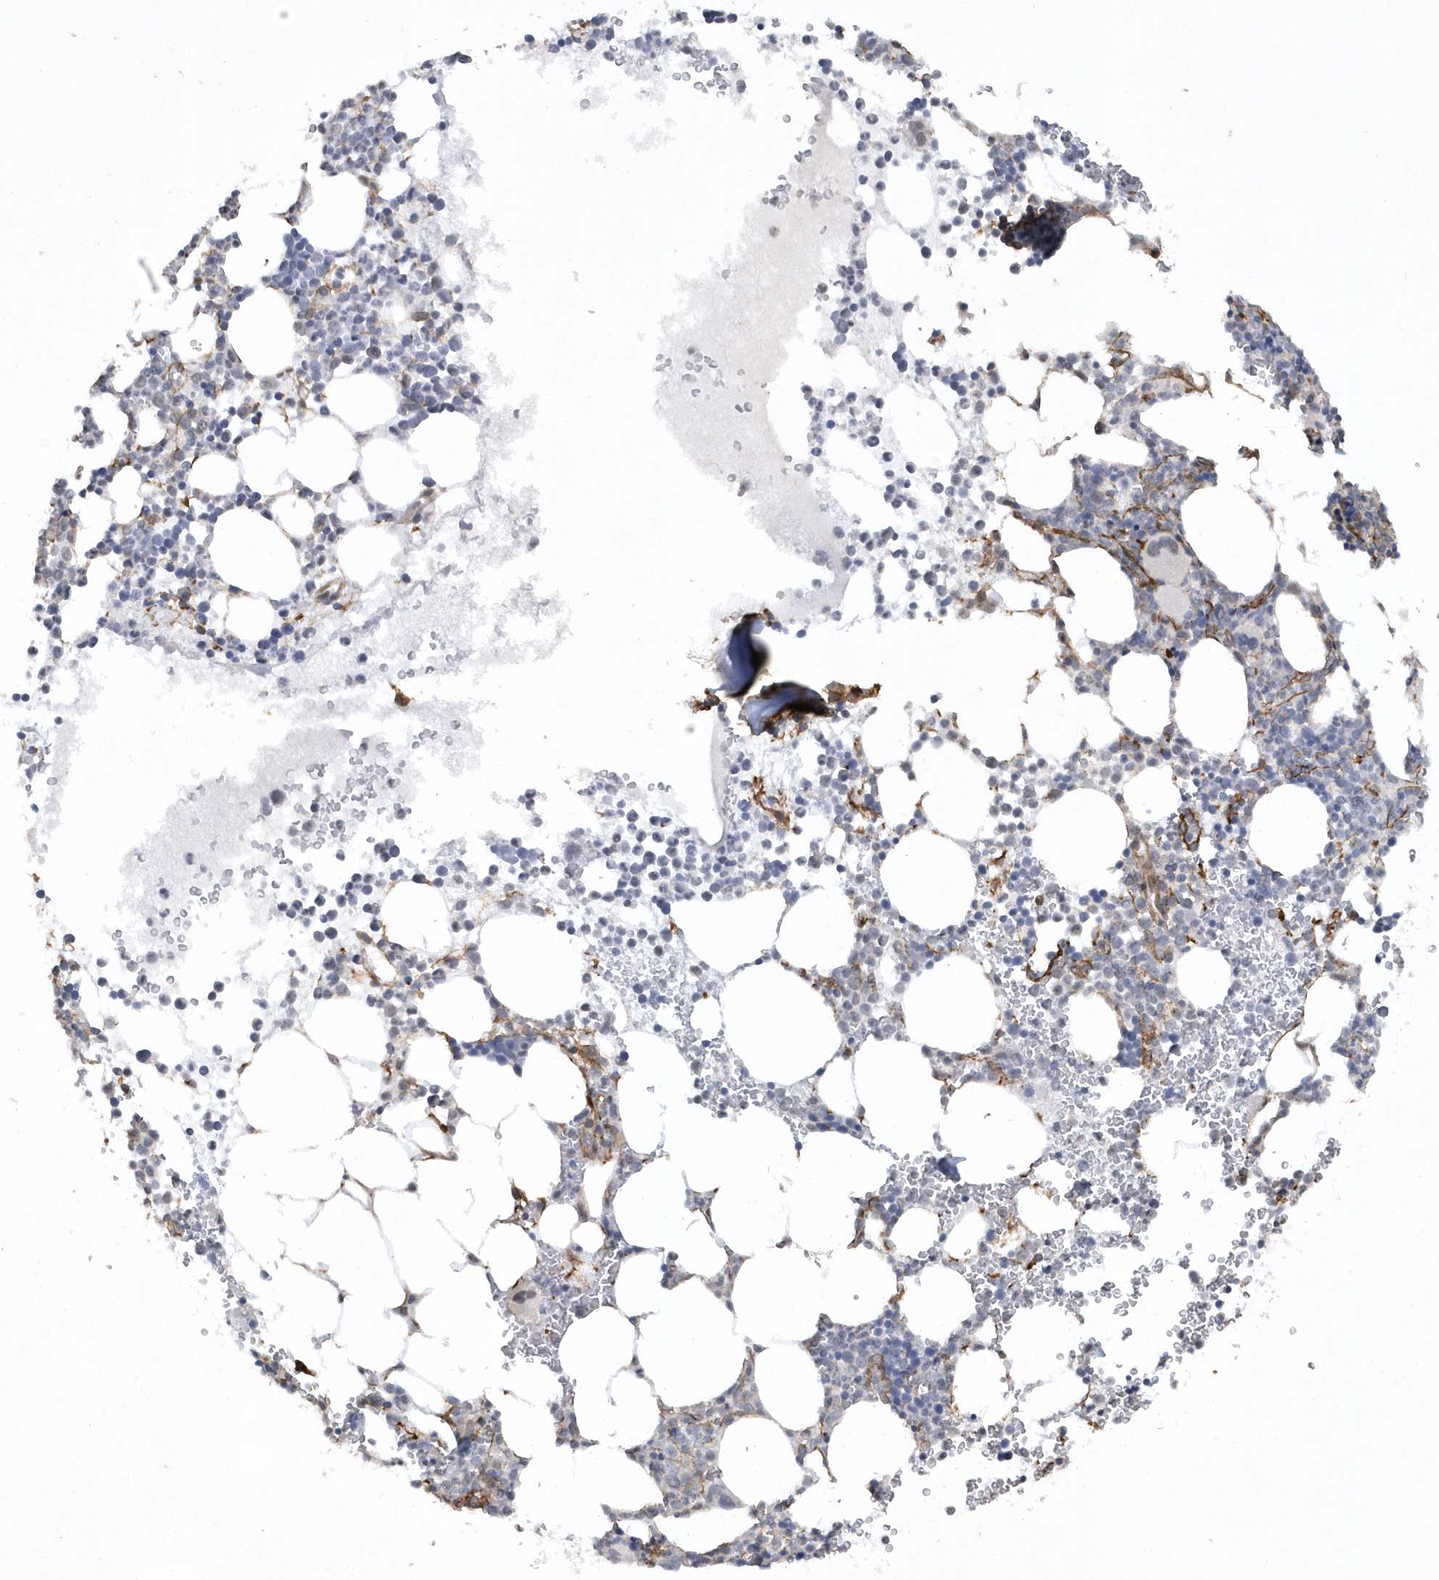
{"staining": {"intensity": "negative", "quantity": "none", "location": "none"}, "tissue": "bone marrow", "cell_type": "Hematopoietic cells", "image_type": "normal", "snomed": [{"axis": "morphology", "description": "Normal tissue, NOS"}, {"axis": "topography", "description": "Bone marrow"}], "caption": "DAB immunohistochemical staining of normal bone marrow shows no significant expression in hematopoietic cells.", "gene": "RAI14", "patient": {"sex": "female", "age": 78}}